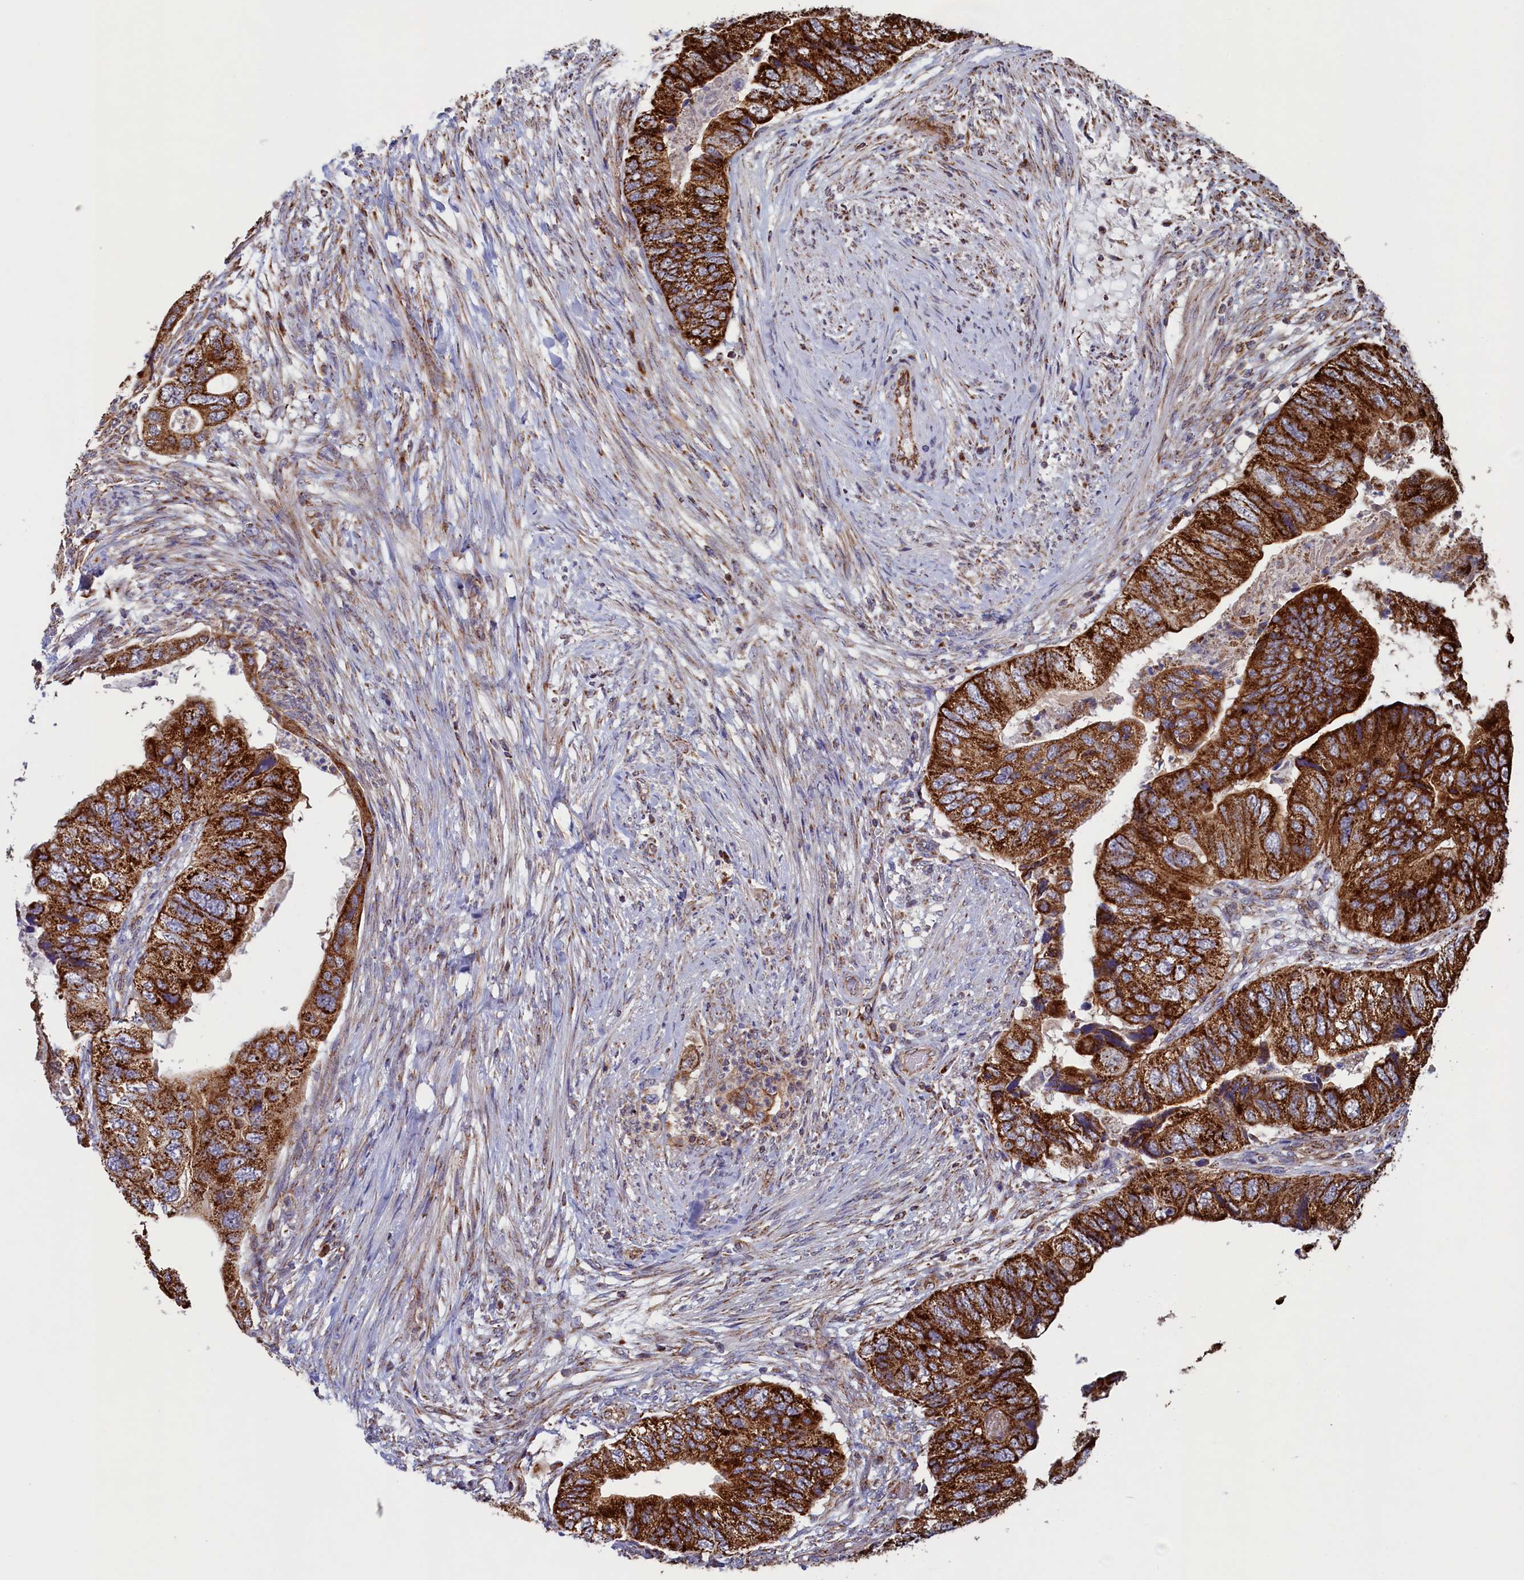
{"staining": {"intensity": "strong", "quantity": ">75%", "location": "cytoplasmic/membranous"}, "tissue": "colorectal cancer", "cell_type": "Tumor cells", "image_type": "cancer", "snomed": [{"axis": "morphology", "description": "Adenocarcinoma, NOS"}, {"axis": "topography", "description": "Rectum"}], "caption": "Colorectal cancer (adenocarcinoma) stained with a brown dye displays strong cytoplasmic/membranous positive positivity in approximately >75% of tumor cells.", "gene": "UBE3B", "patient": {"sex": "male", "age": 63}}